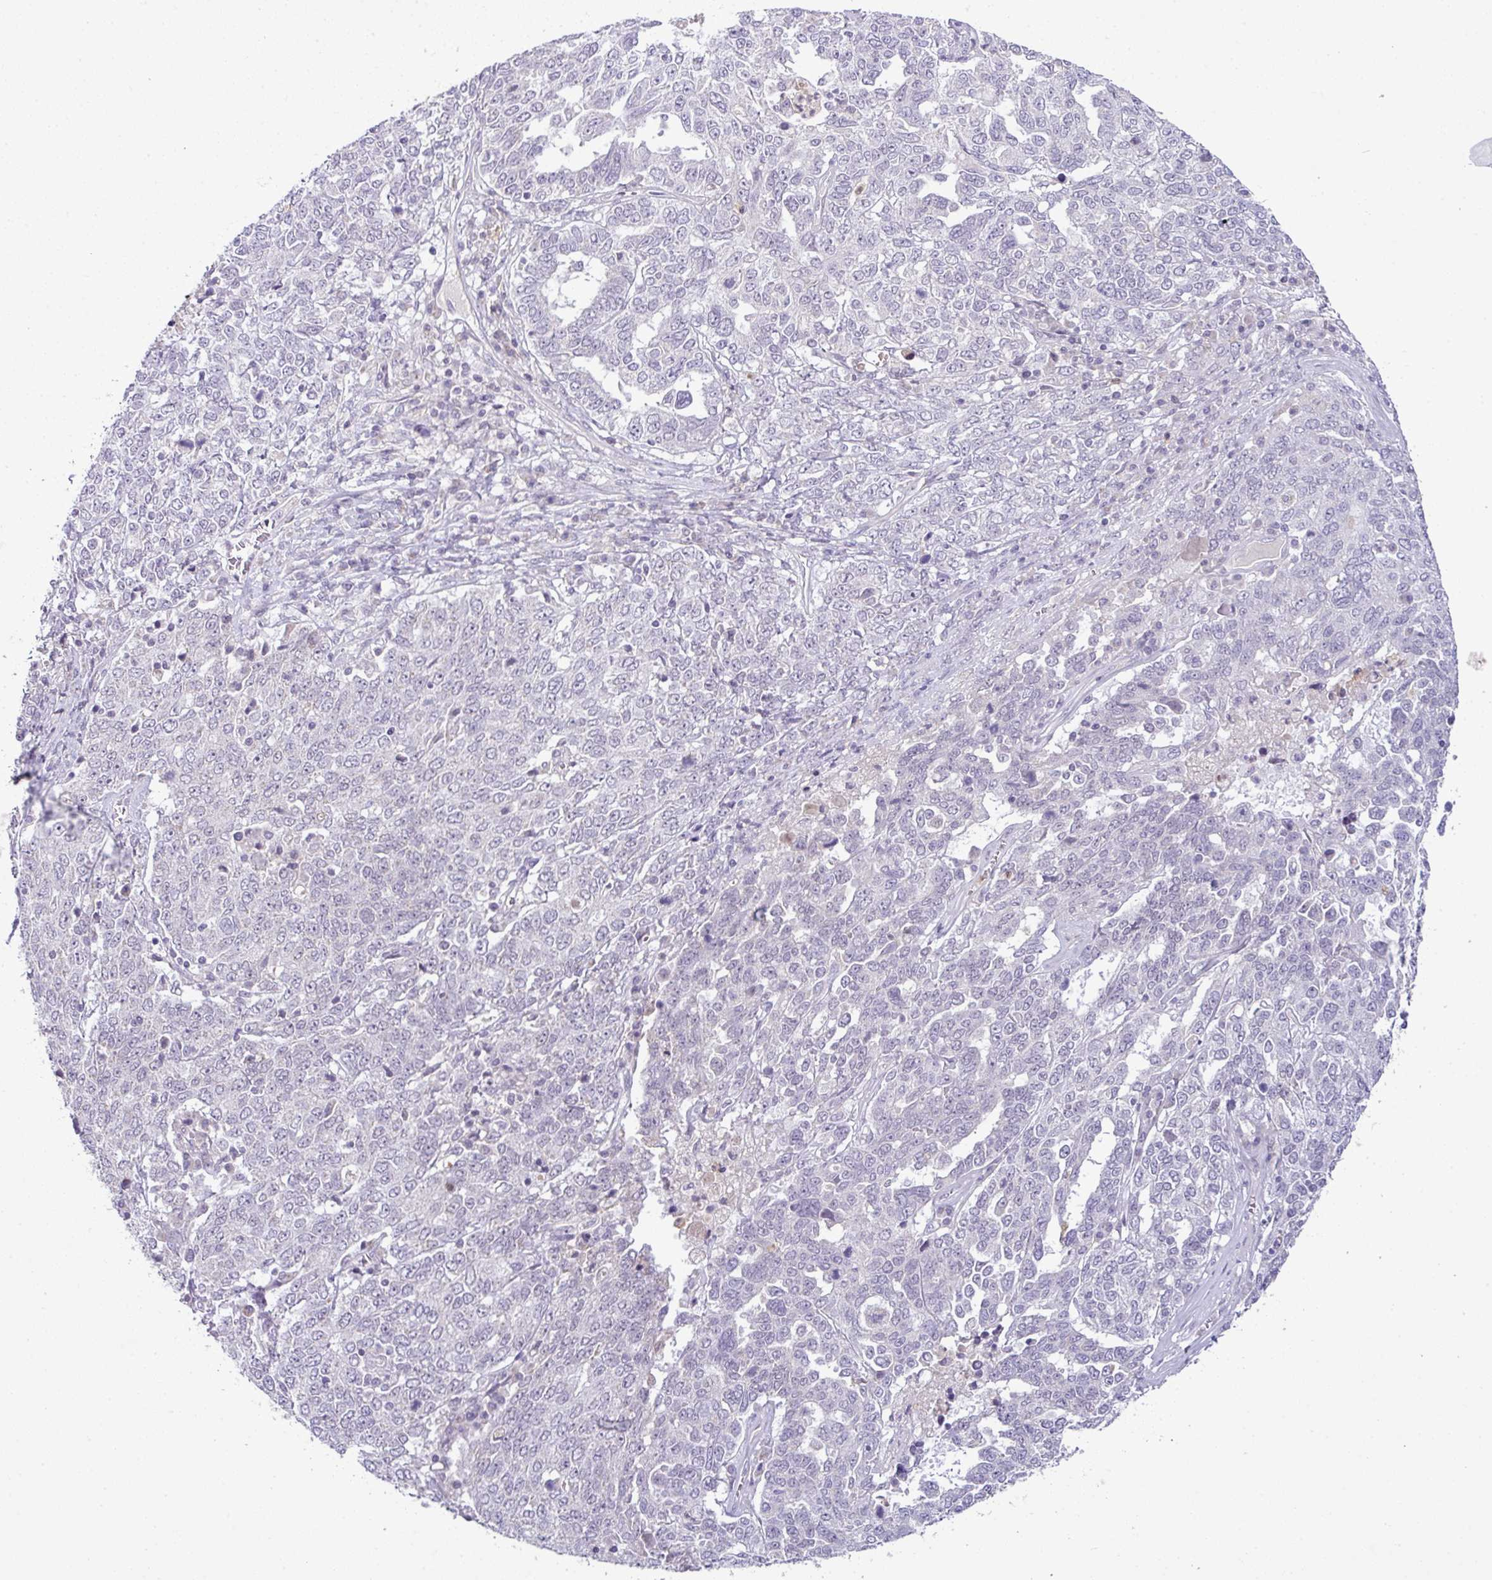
{"staining": {"intensity": "negative", "quantity": "none", "location": "none"}, "tissue": "ovarian cancer", "cell_type": "Tumor cells", "image_type": "cancer", "snomed": [{"axis": "morphology", "description": "Carcinoma, endometroid"}, {"axis": "topography", "description": "Ovary"}], "caption": "IHC micrograph of ovarian endometroid carcinoma stained for a protein (brown), which shows no staining in tumor cells.", "gene": "HBEGF", "patient": {"sex": "female", "age": 62}}